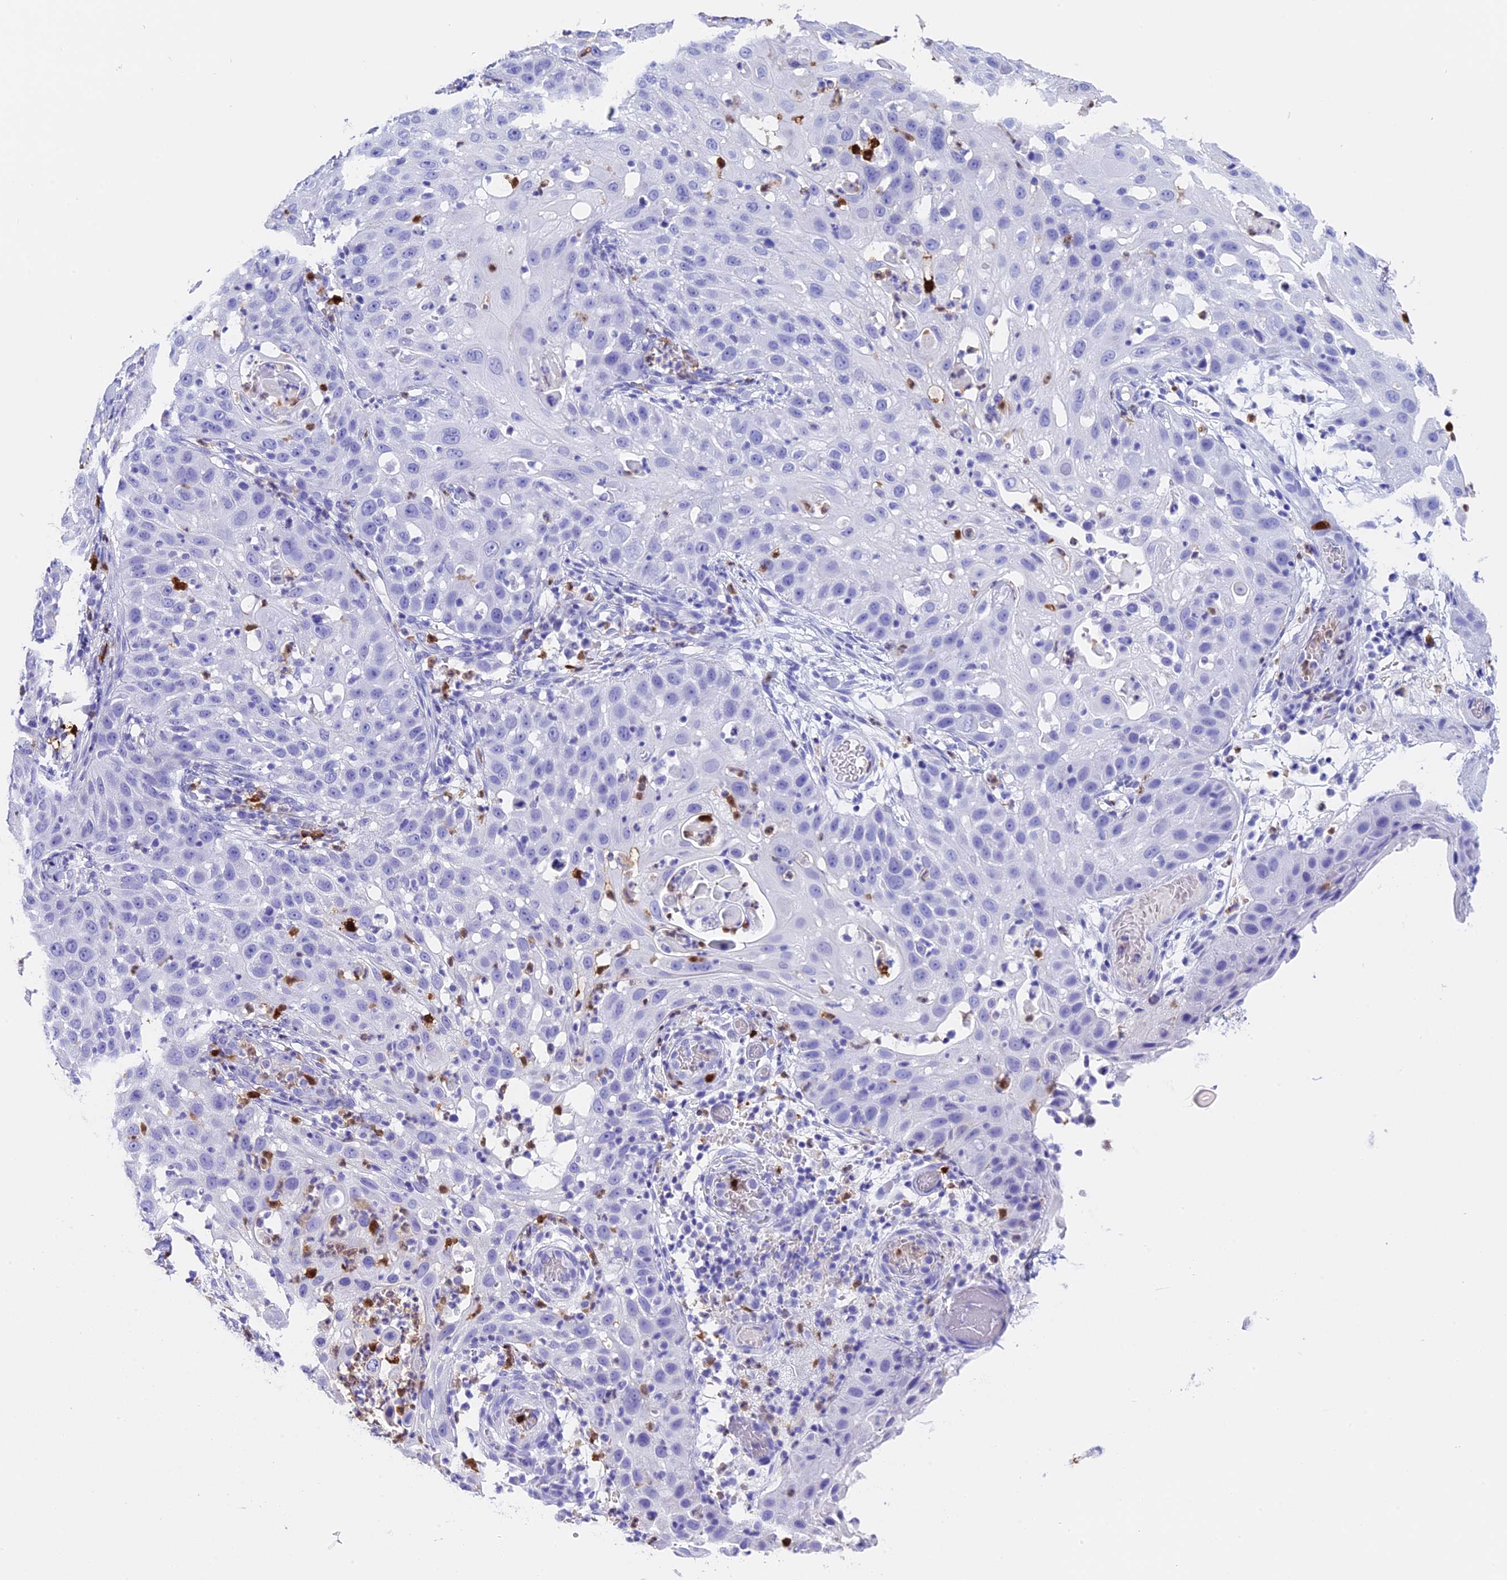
{"staining": {"intensity": "negative", "quantity": "none", "location": "none"}, "tissue": "skin cancer", "cell_type": "Tumor cells", "image_type": "cancer", "snomed": [{"axis": "morphology", "description": "Squamous cell carcinoma, NOS"}, {"axis": "topography", "description": "Skin"}], "caption": "Skin cancer was stained to show a protein in brown. There is no significant positivity in tumor cells.", "gene": "CLC", "patient": {"sex": "female", "age": 44}}